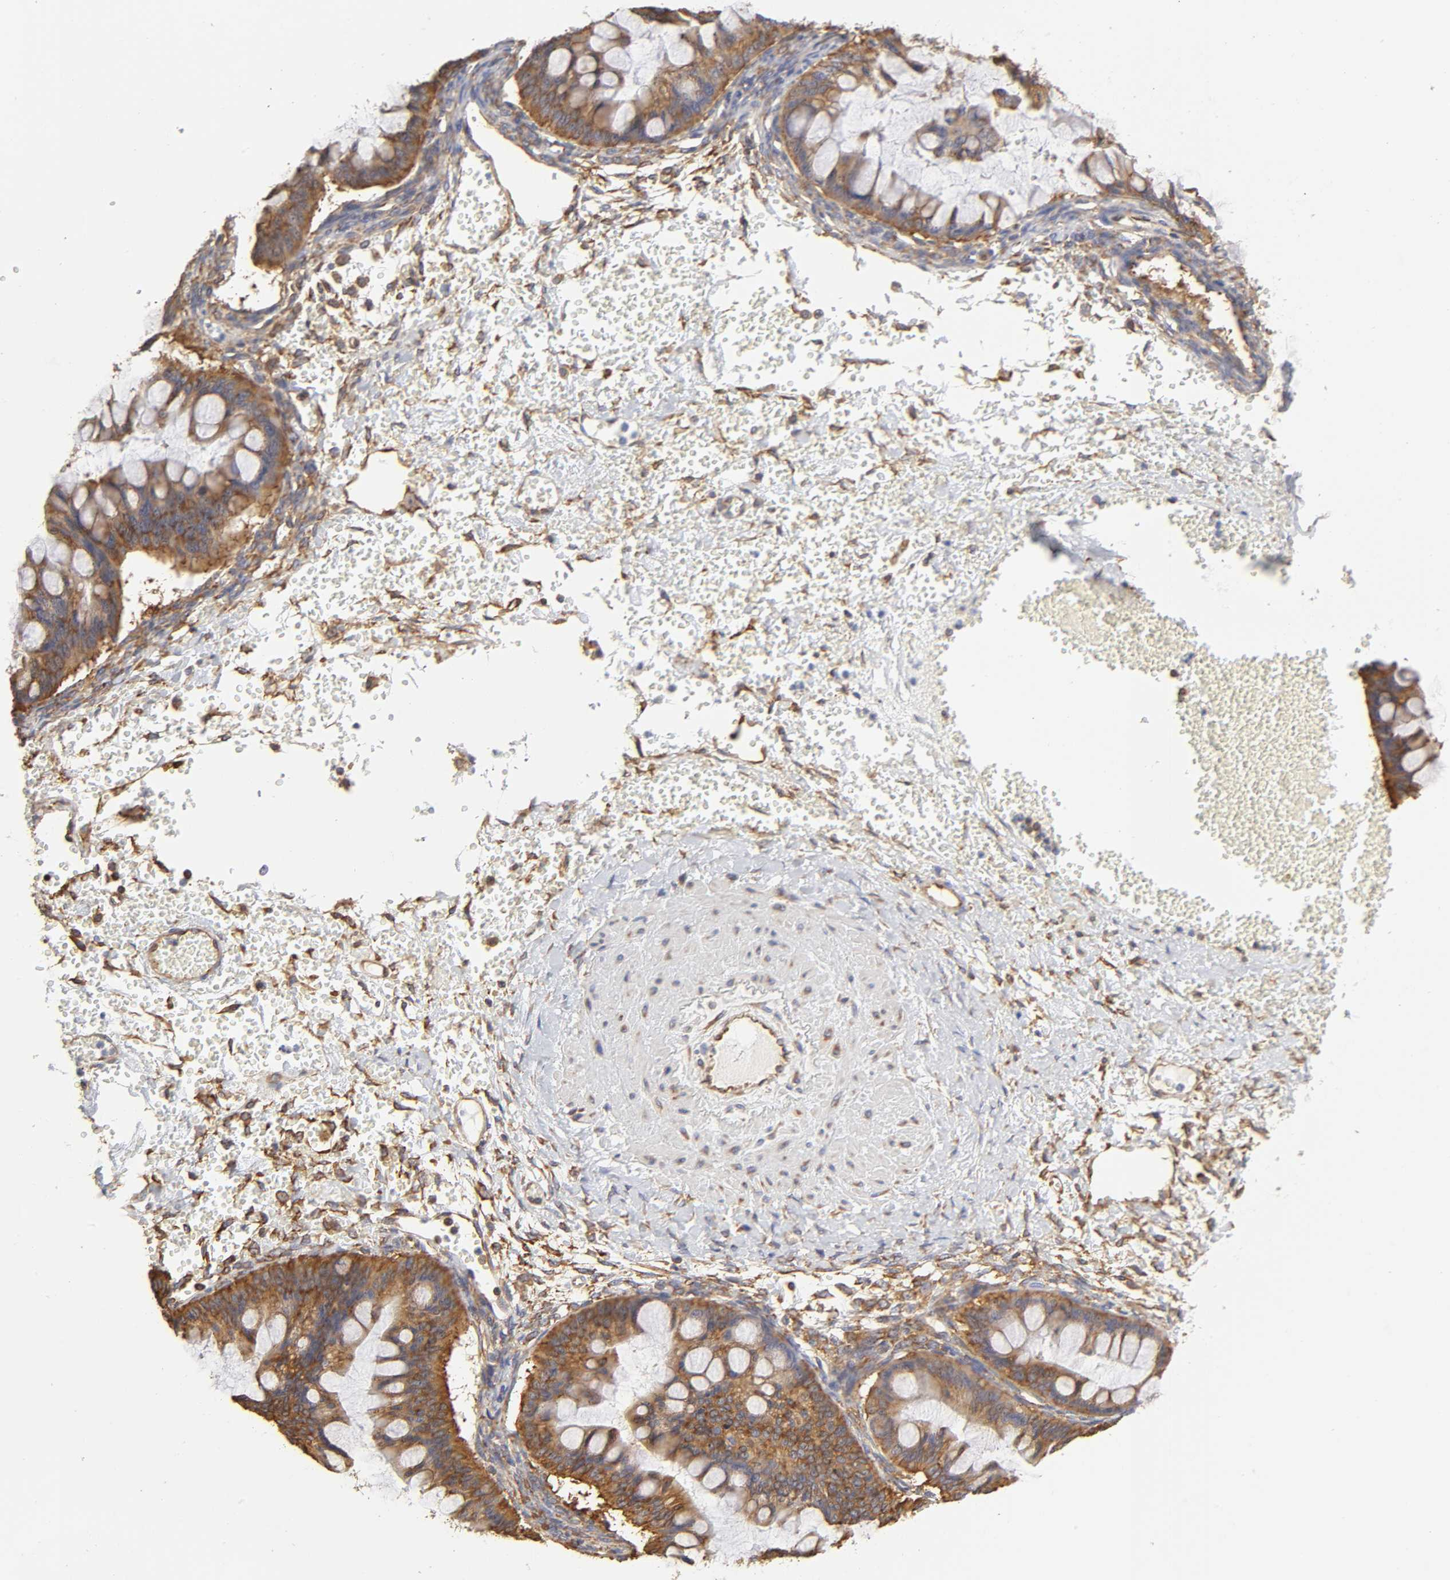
{"staining": {"intensity": "strong", "quantity": ">75%", "location": "cytoplasmic/membranous"}, "tissue": "ovarian cancer", "cell_type": "Tumor cells", "image_type": "cancer", "snomed": [{"axis": "morphology", "description": "Cystadenocarcinoma, mucinous, NOS"}, {"axis": "topography", "description": "Ovary"}], "caption": "The histopathology image demonstrates a brown stain indicating the presence of a protein in the cytoplasmic/membranous of tumor cells in mucinous cystadenocarcinoma (ovarian). (DAB IHC, brown staining for protein, blue staining for nuclei).", "gene": "RPL14", "patient": {"sex": "female", "age": 73}}